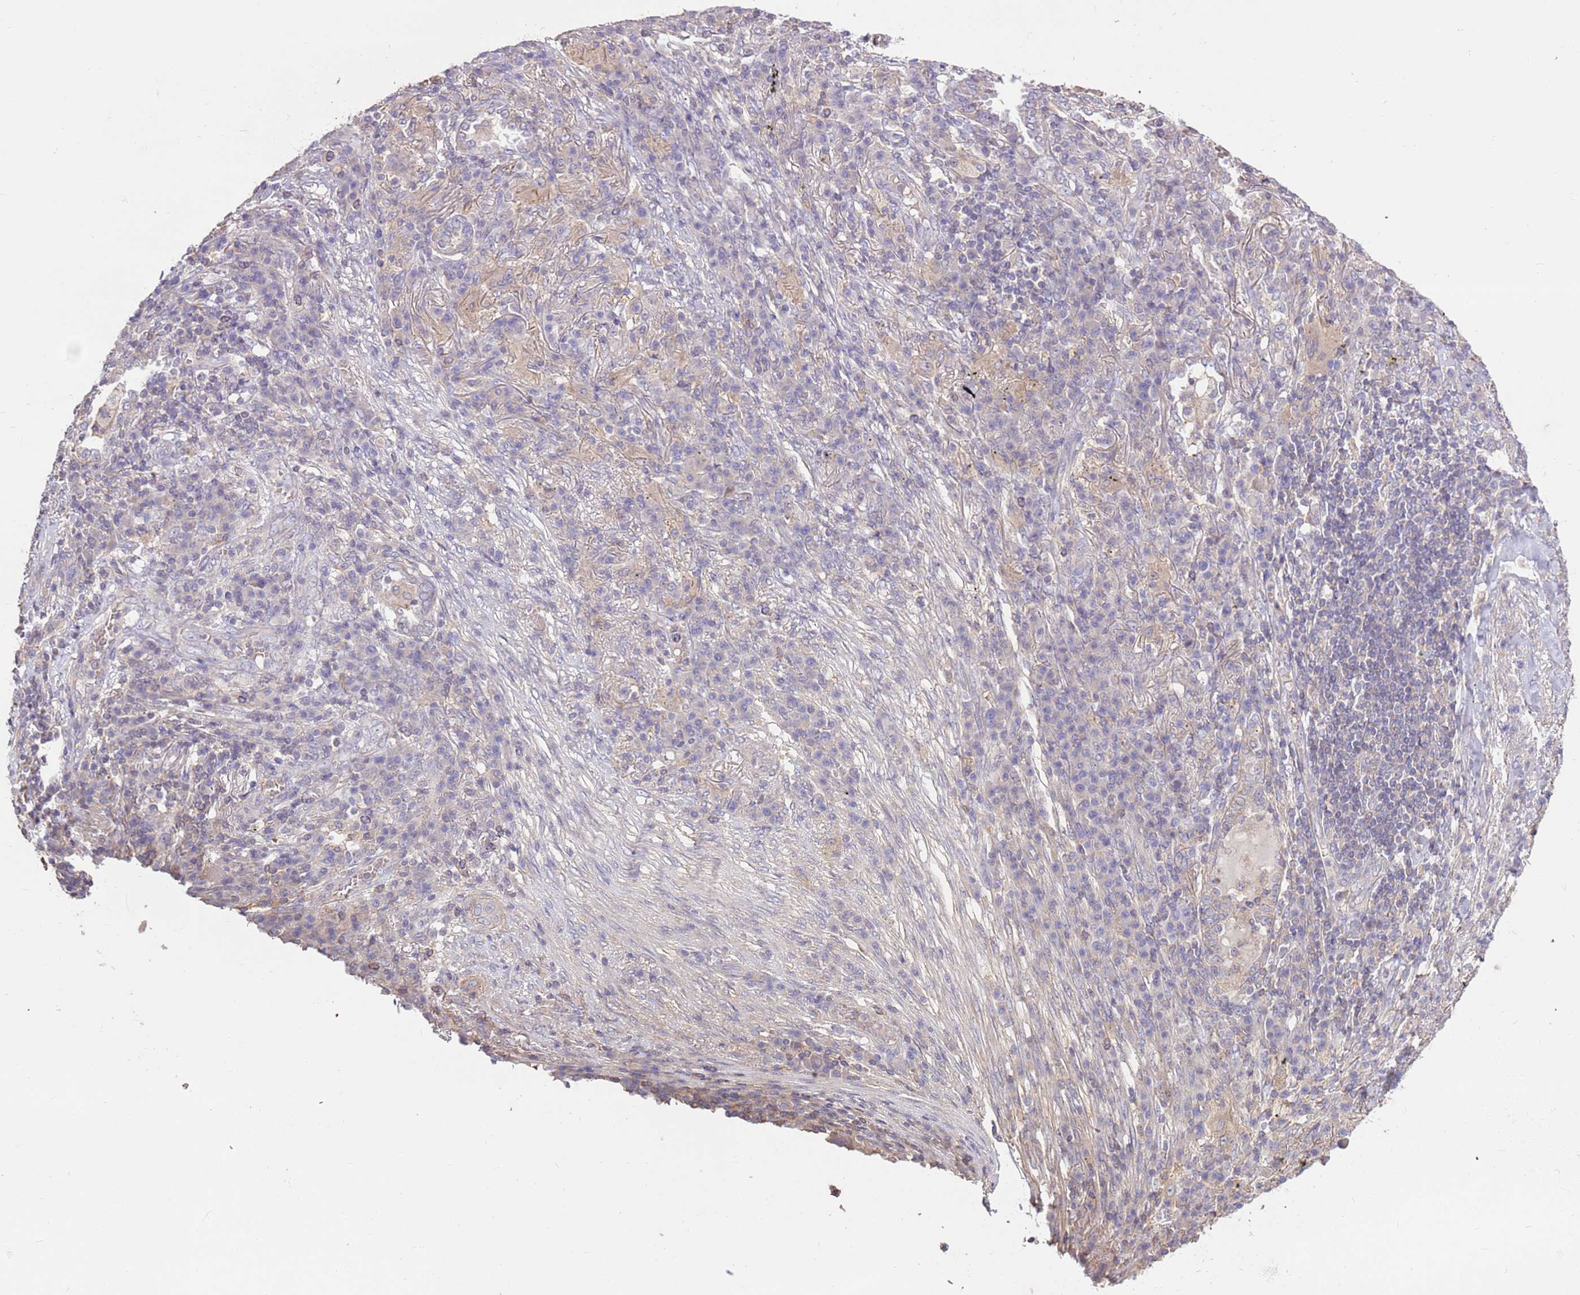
{"staining": {"intensity": "negative", "quantity": "none", "location": "none"}, "tissue": "lung cancer", "cell_type": "Tumor cells", "image_type": "cancer", "snomed": [{"axis": "morphology", "description": "Squamous cell carcinoma, NOS"}, {"axis": "topography", "description": "Lung"}], "caption": "Tumor cells show no significant positivity in lung cancer (squamous cell carcinoma).", "gene": "EVA1B", "patient": {"sex": "female", "age": 63}}